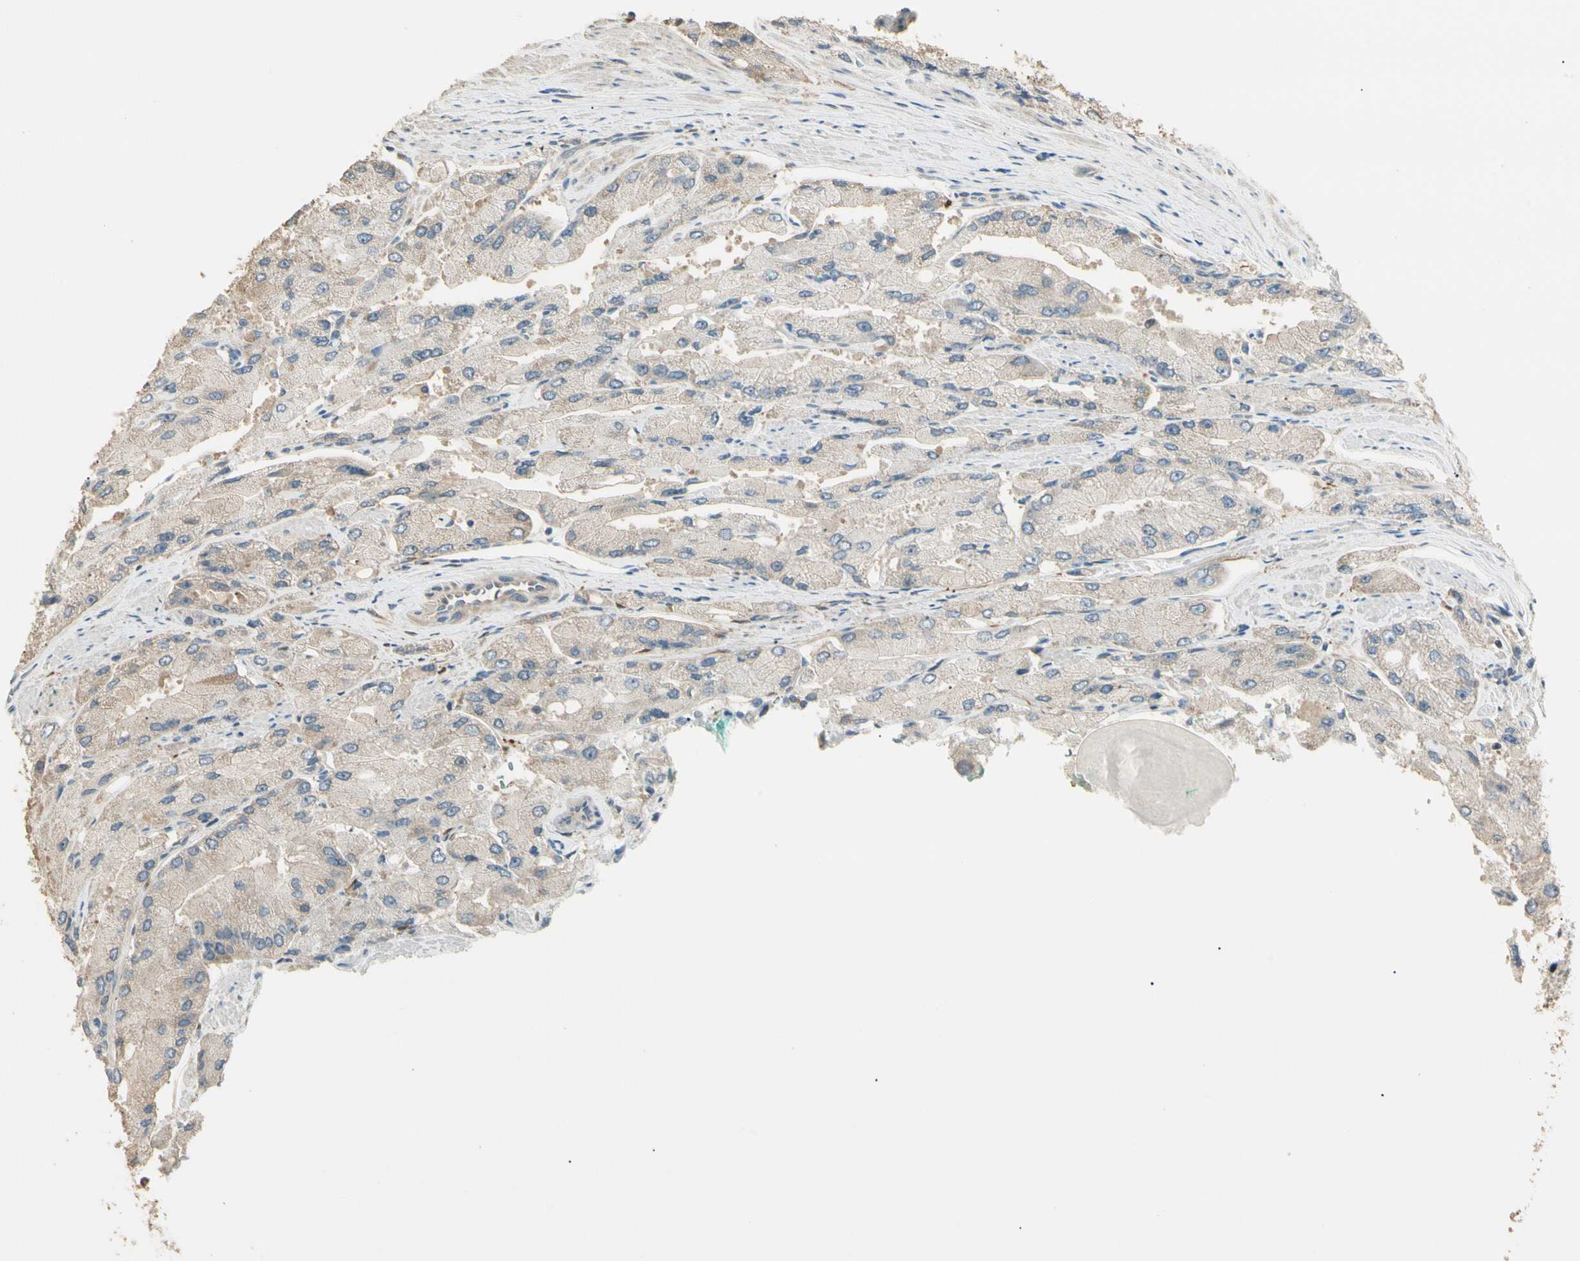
{"staining": {"intensity": "weak", "quantity": "<25%", "location": "cytoplasmic/membranous"}, "tissue": "prostate cancer", "cell_type": "Tumor cells", "image_type": "cancer", "snomed": [{"axis": "morphology", "description": "Adenocarcinoma, High grade"}, {"axis": "topography", "description": "Prostate"}], "caption": "IHC image of prostate high-grade adenocarcinoma stained for a protein (brown), which reveals no expression in tumor cells.", "gene": "GNE", "patient": {"sex": "male", "age": 58}}